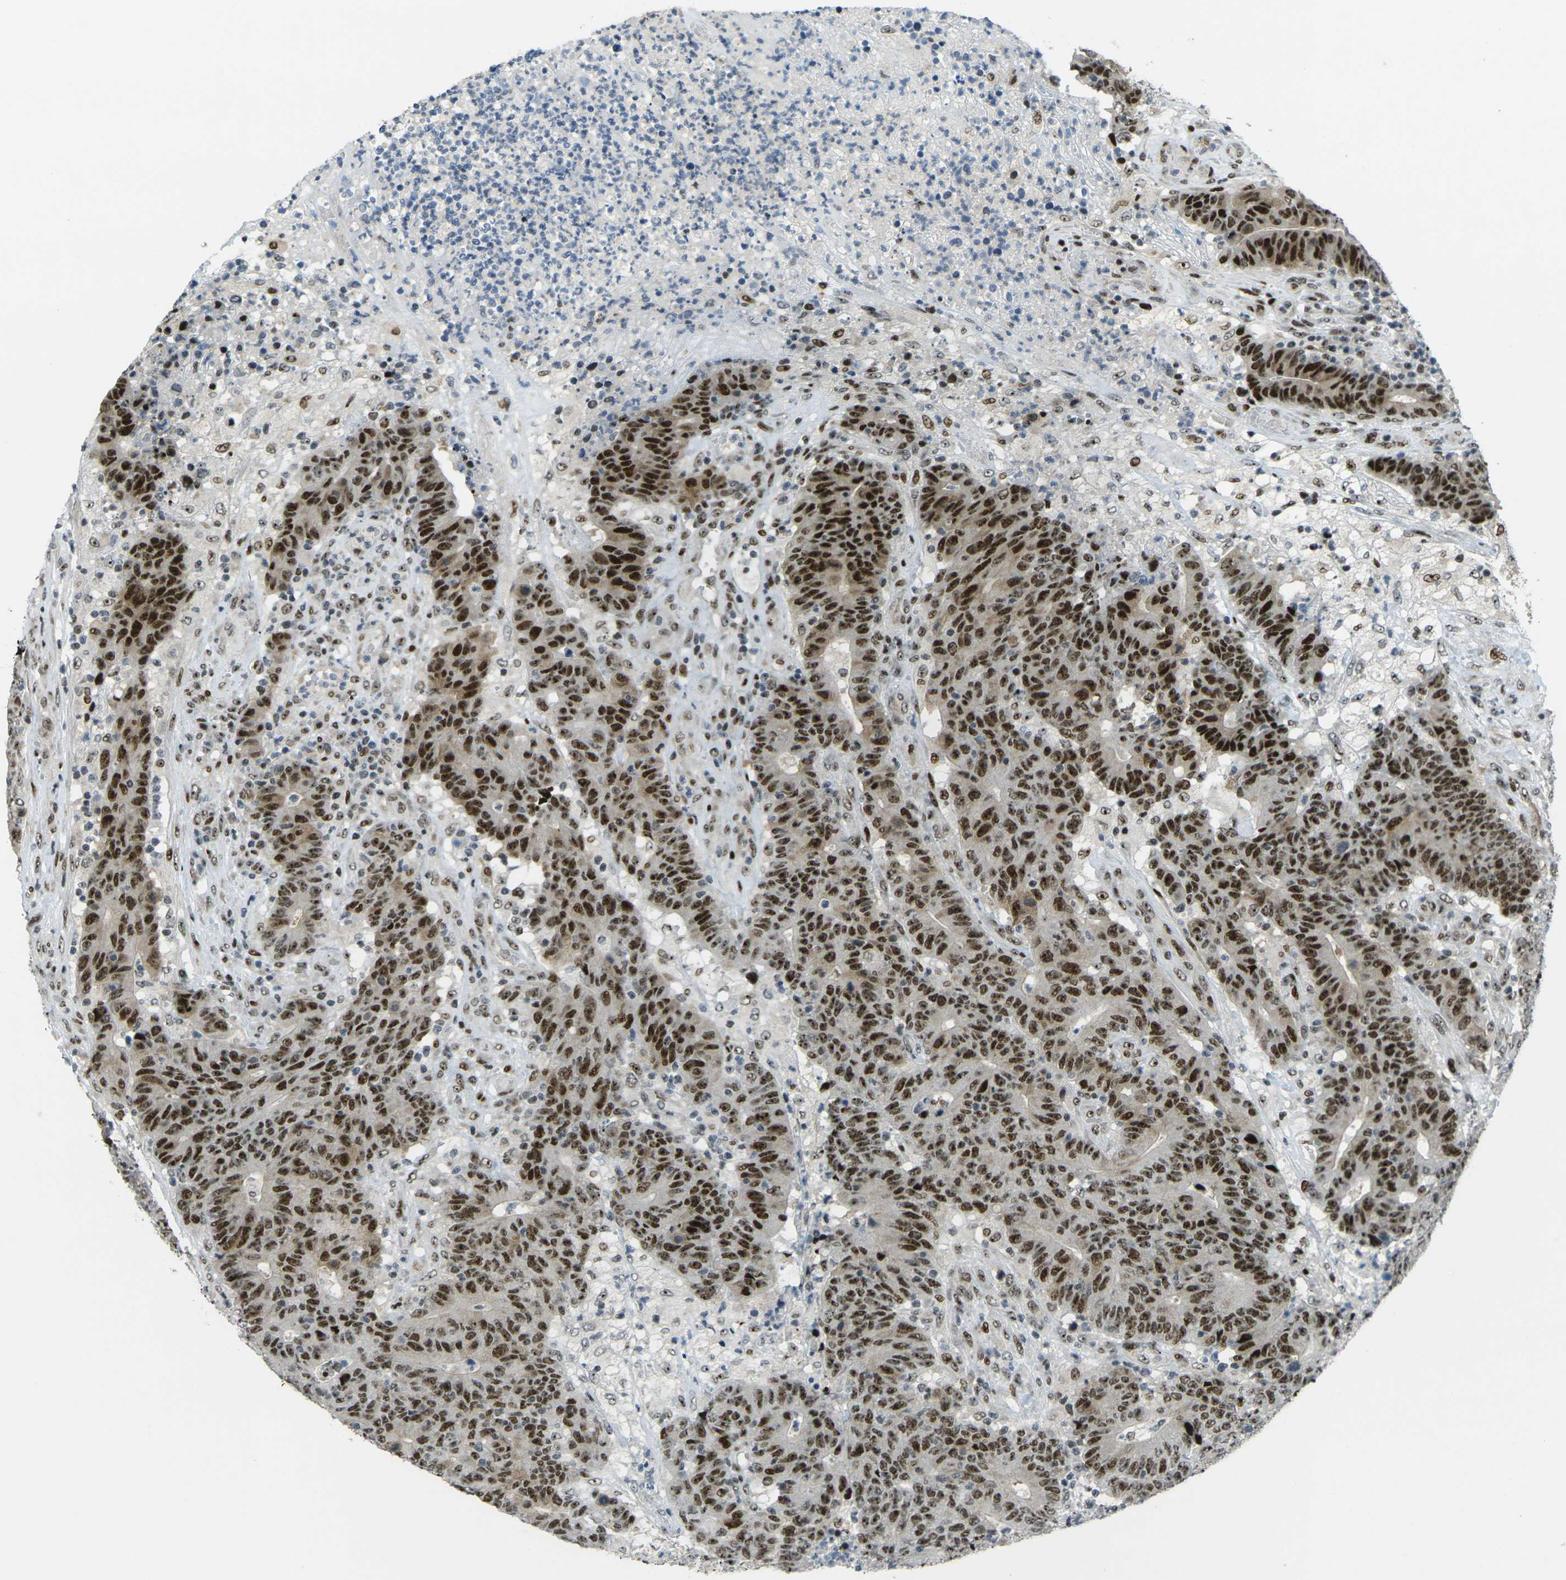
{"staining": {"intensity": "strong", "quantity": ">75%", "location": "nuclear"}, "tissue": "colorectal cancer", "cell_type": "Tumor cells", "image_type": "cancer", "snomed": [{"axis": "morphology", "description": "Normal tissue, NOS"}, {"axis": "morphology", "description": "Adenocarcinoma, NOS"}, {"axis": "topography", "description": "Colon"}], "caption": "Strong nuclear positivity is identified in about >75% of tumor cells in adenocarcinoma (colorectal).", "gene": "UBE2C", "patient": {"sex": "female", "age": 75}}